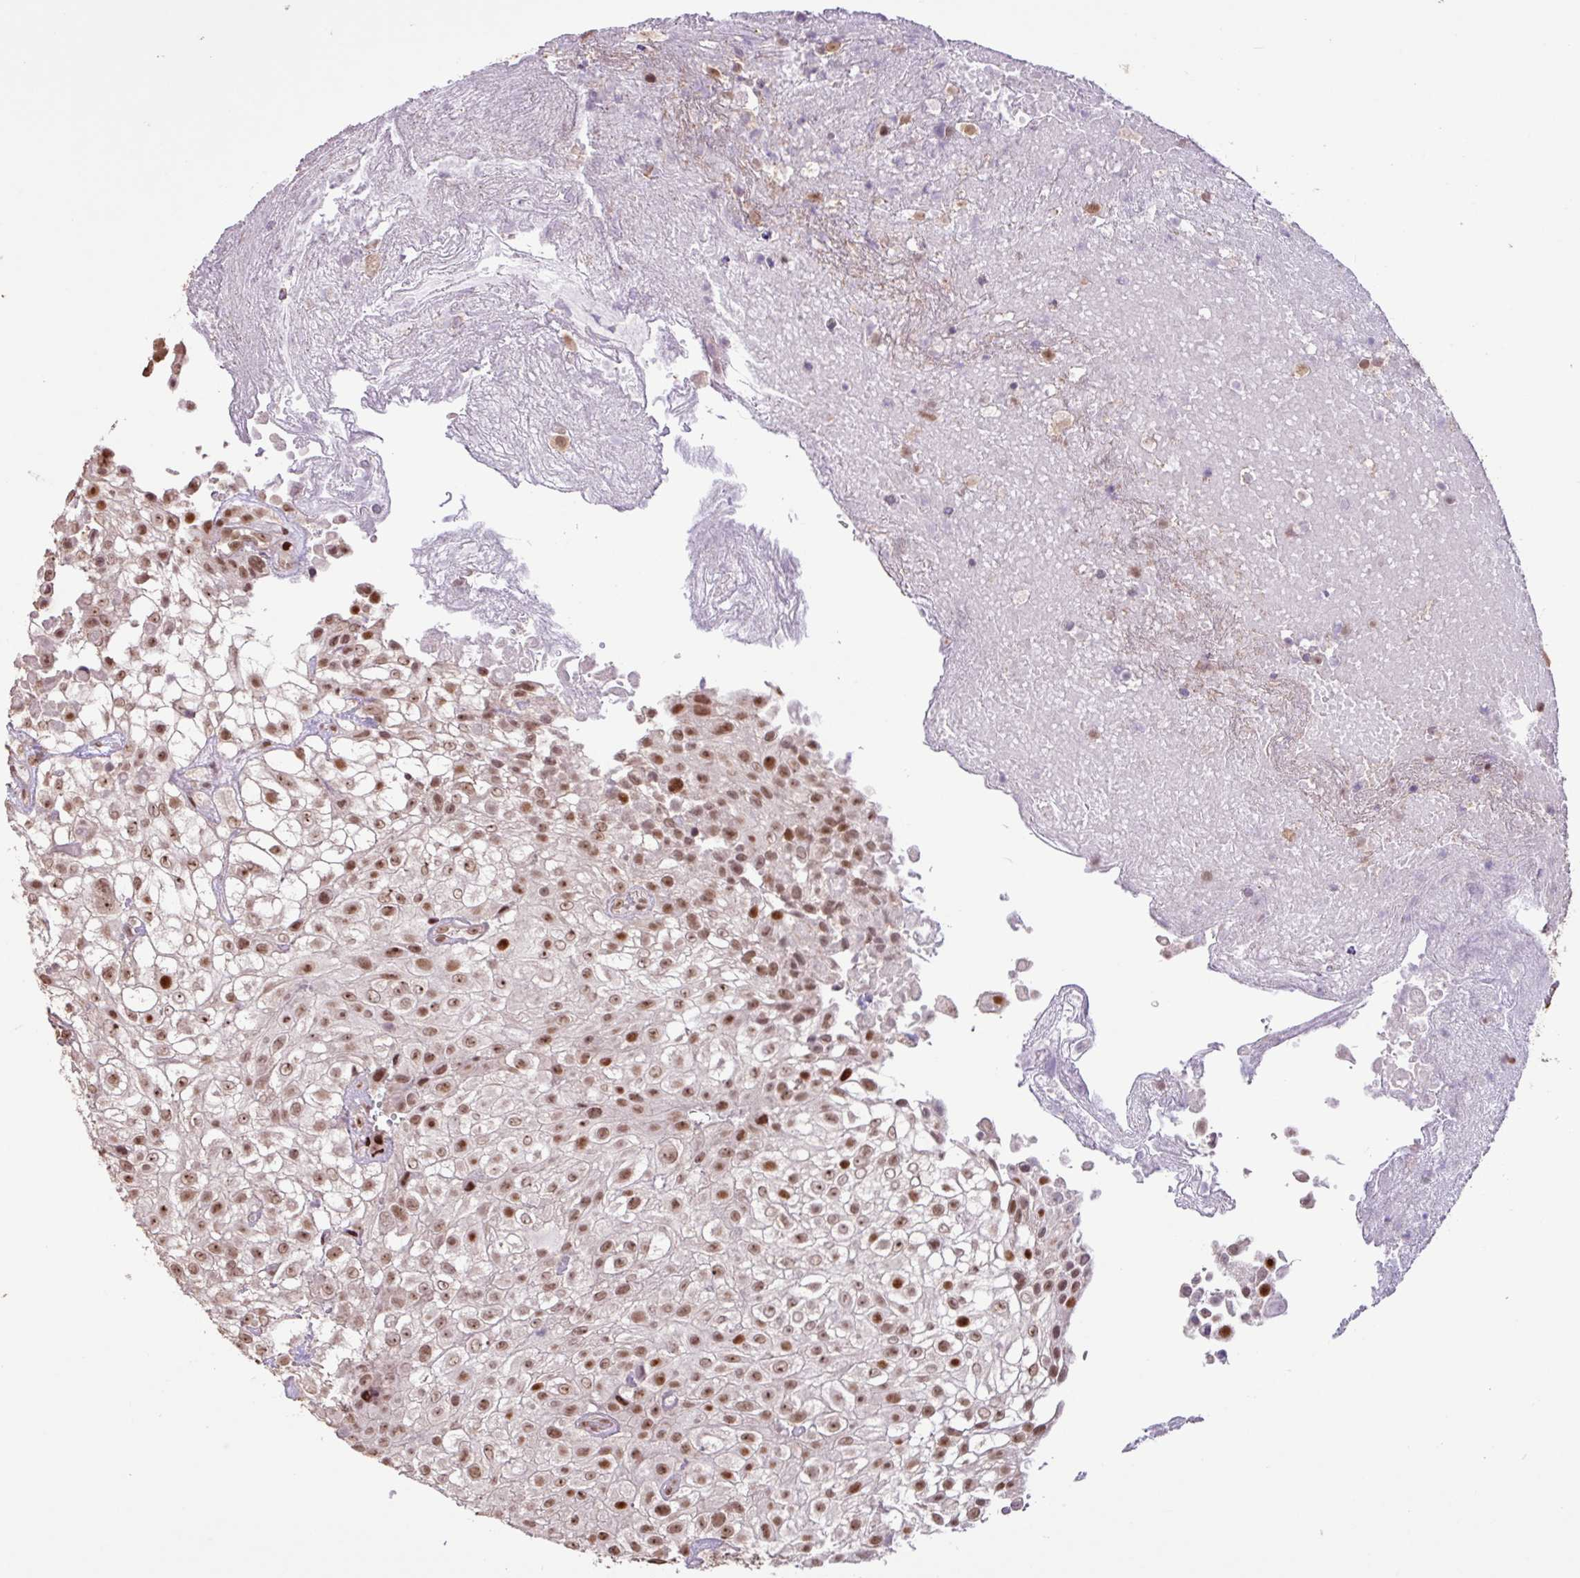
{"staining": {"intensity": "moderate", "quantity": ">75%", "location": "nuclear"}, "tissue": "urothelial cancer", "cell_type": "Tumor cells", "image_type": "cancer", "snomed": [{"axis": "morphology", "description": "Urothelial carcinoma, High grade"}, {"axis": "topography", "description": "Urinary bladder"}], "caption": "Immunohistochemical staining of high-grade urothelial carcinoma exhibits medium levels of moderate nuclear protein staining in approximately >75% of tumor cells.", "gene": "ZNF709", "patient": {"sex": "male", "age": 56}}